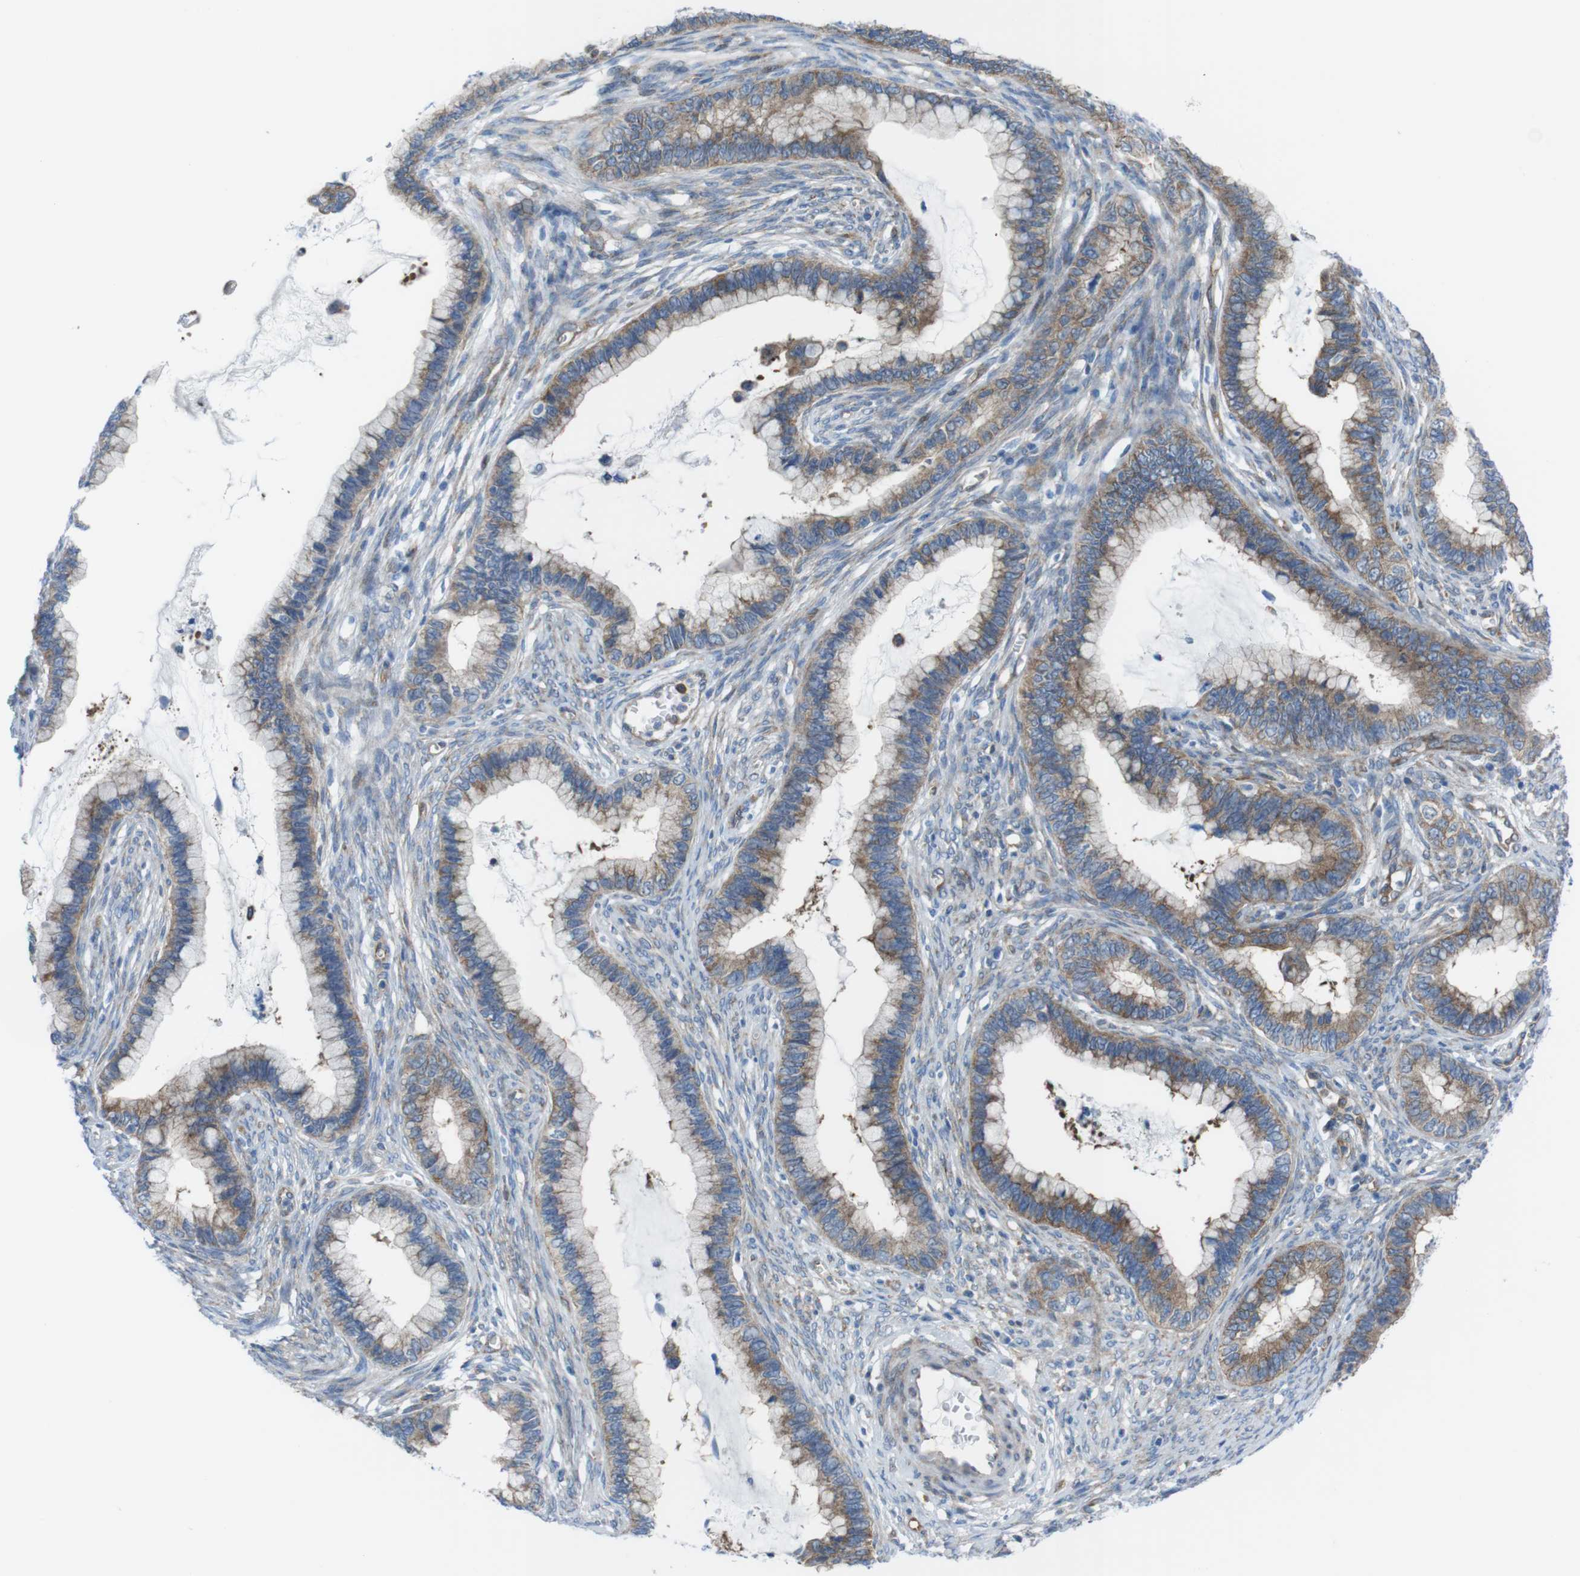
{"staining": {"intensity": "moderate", "quantity": ">75%", "location": "cytoplasmic/membranous"}, "tissue": "cervical cancer", "cell_type": "Tumor cells", "image_type": "cancer", "snomed": [{"axis": "morphology", "description": "Adenocarcinoma, NOS"}, {"axis": "topography", "description": "Cervix"}], "caption": "Adenocarcinoma (cervical) stained with a brown dye exhibits moderate cytoplasmic/membranous positive expression in approximately >75% of tumor cells.", "gene": "DIAPH2", "patient": {"sex": "female", "age": 44}}